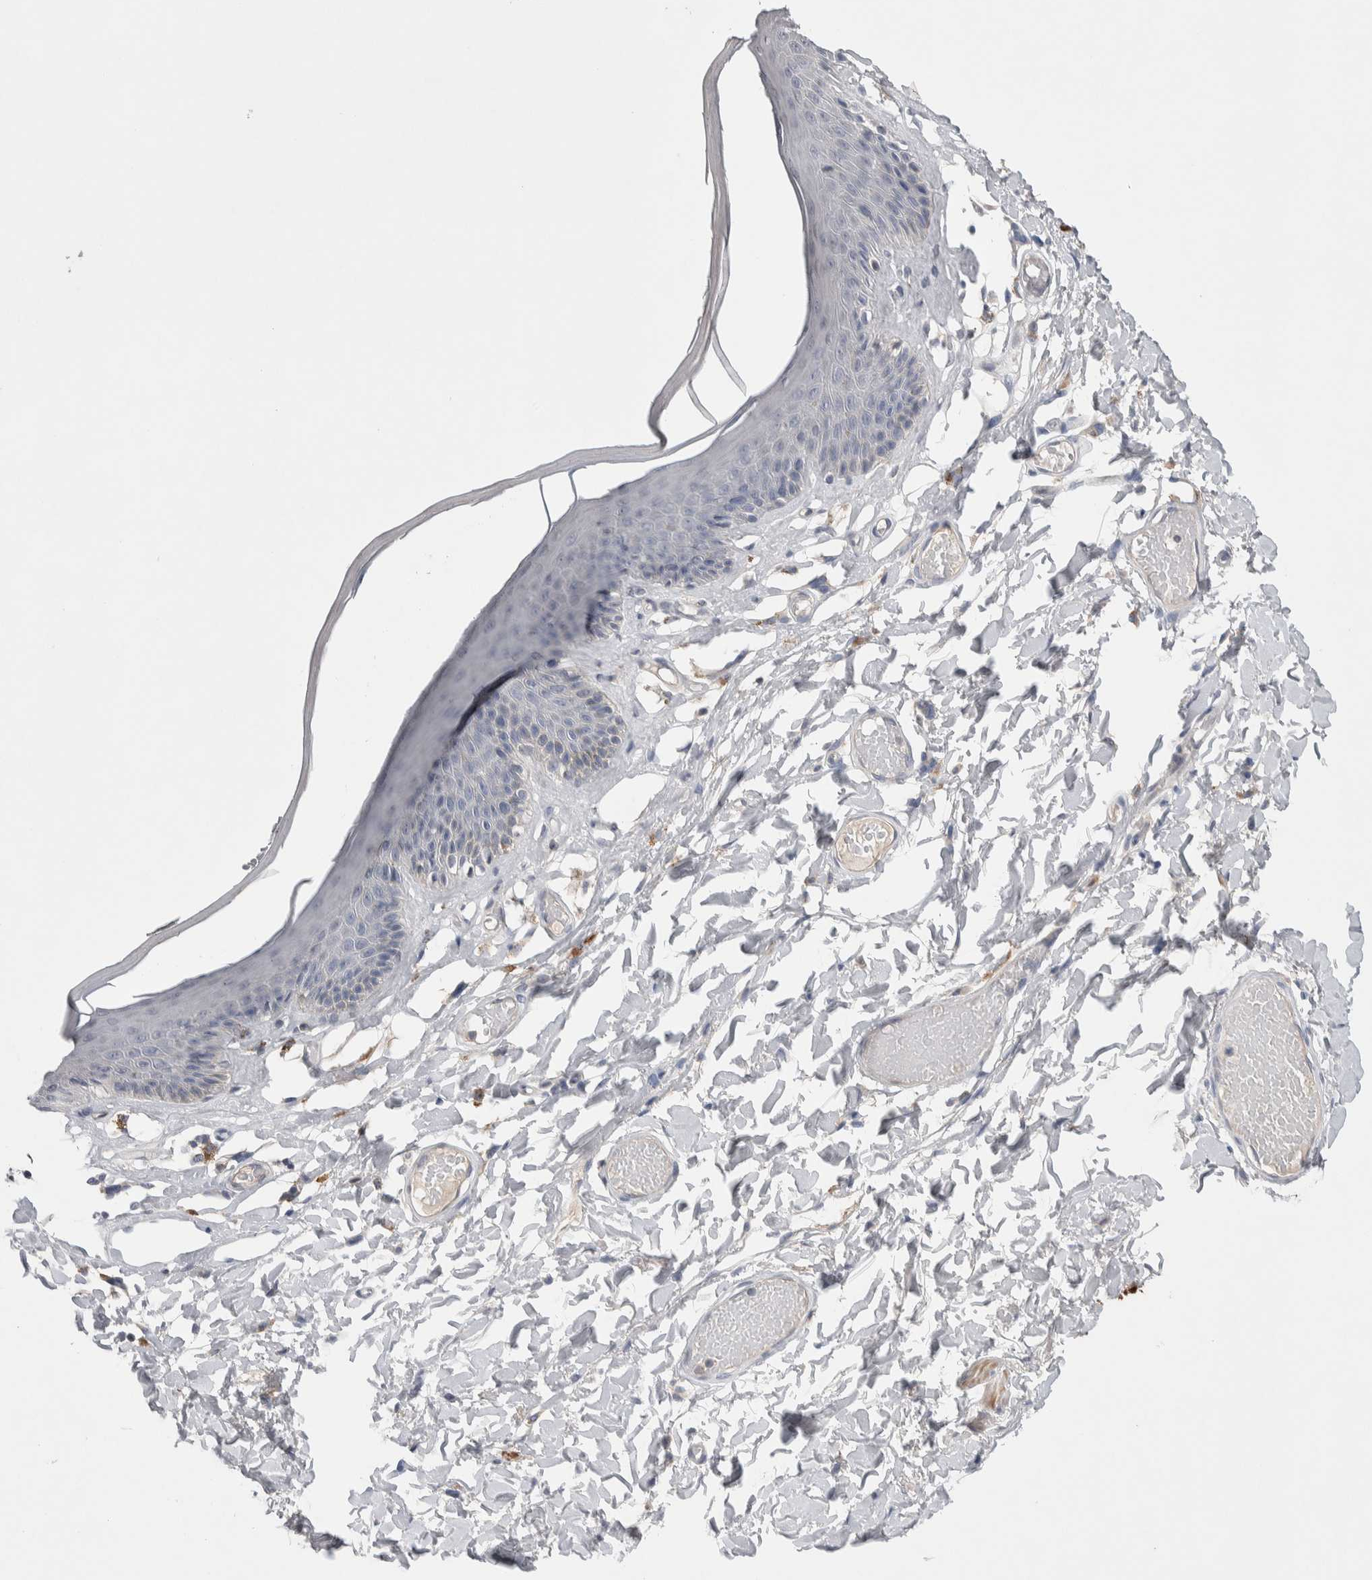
{"staining": {"intensity": "weak", "quantity": "<25%", "location": "cytoplasmic/membranous"}, "tissue": "skin", "cell_type": "Epidermal cells", "image_type": "normal", "snomed": [{"axis": "morphology", "description": "Normal tissue, NOS"}, {"axis": "topography", "description": "Vulva"}], "caption": "This is an immunohistochemistry photomicrograph of normal human skin. There is no staining in epidermal cells.", "gene": "CEP131", "patient": {"sex": "female", "age": 73}}